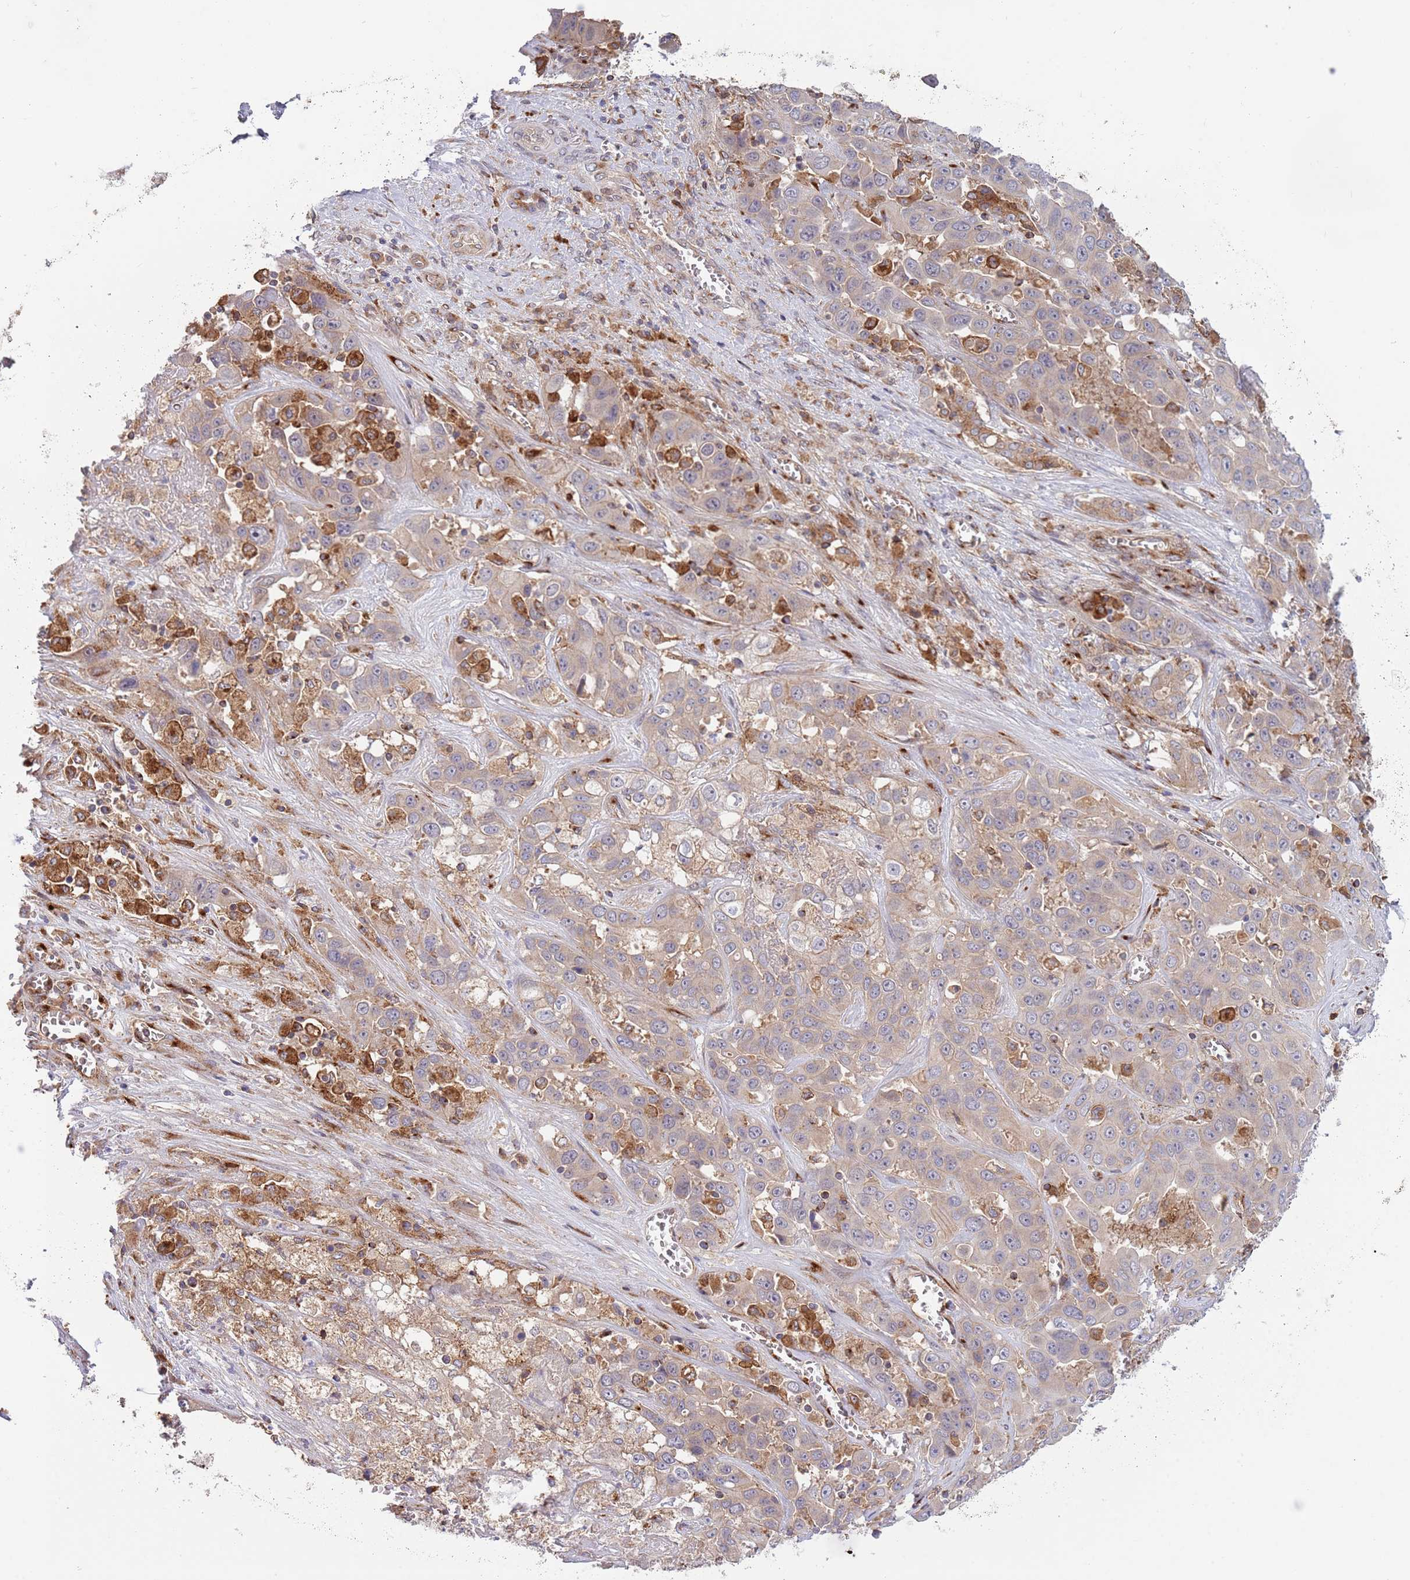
{"staining": {"intensity": "weak", "quantity": "<25%", "location": "cytoplasmic/membranous"}, "tissue": "liver cancer", "cell_type": "Tumor cells", "image_type": "cancer", "snomed": [{"axis": "morphology", "description": "Cholangiocarcinoma"}, {"axis": "topography", "description": "Liver"}], "caption": "Immunohistochemistry histopathology image of cholangiocarcinoma (liver) stained for a protein (brown), which shows no expression in tumor cells.", "gene": "BTBD7", "patient": {"sex": "female", "age": 52}}